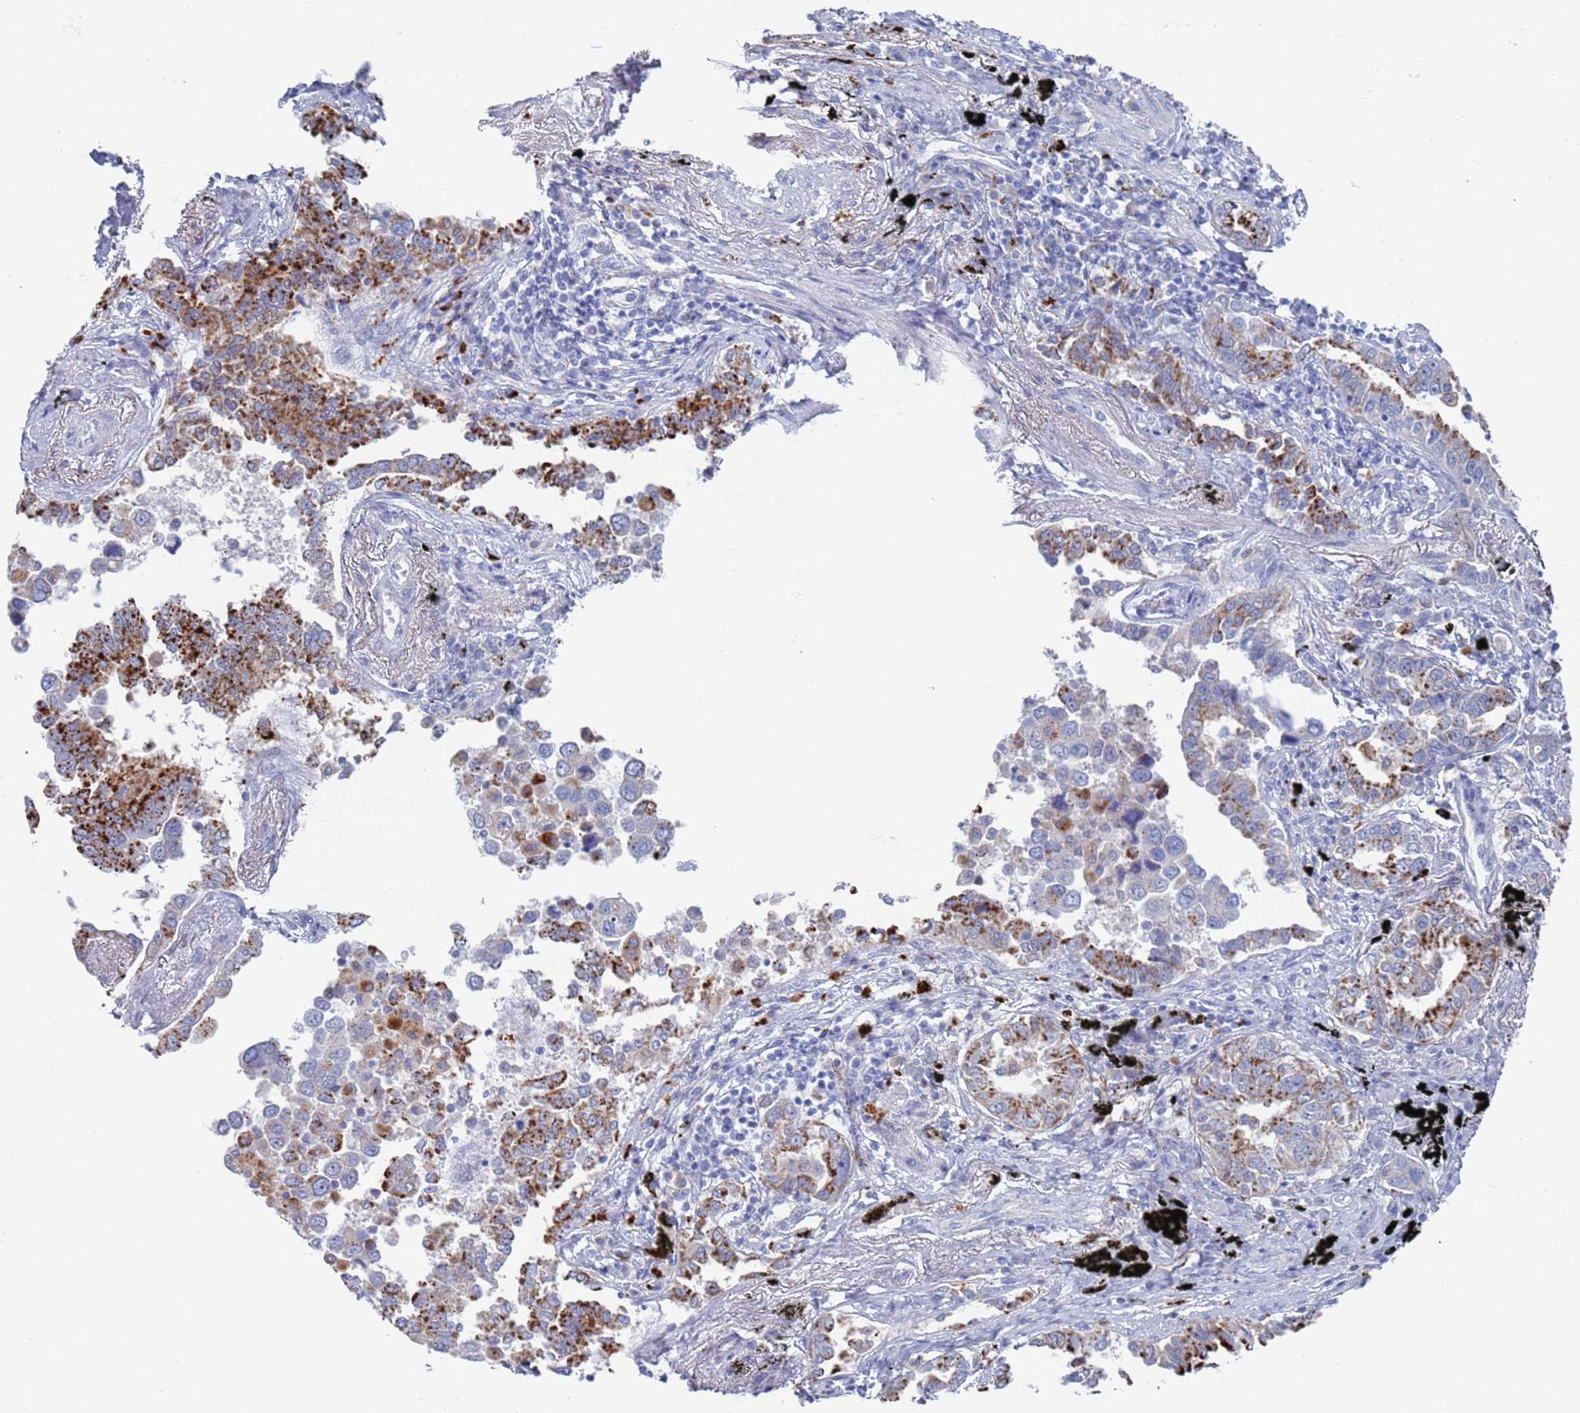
{"staining": {"intensity": "strong", "quantity": "25%-75%", "location": "cytoplasmic/membranous"}, "tissue": "lung cancer", "cell_type": "Tumor cells", "image_type": "cancer", "snomed": [{"axis": "morphology", "description": "Adenocarcinoma, NOS"}, {"axis": "topography", "description": "Lung"}], "caption": "Lung cancer tissue demonstrates strong cytoplasmic/membranous positivity in about 25%-75% of tumor cells, visualized by immunohistochemistry.", "gene": "FUCA1", "patient": {"sex": "male", "age": 67}}